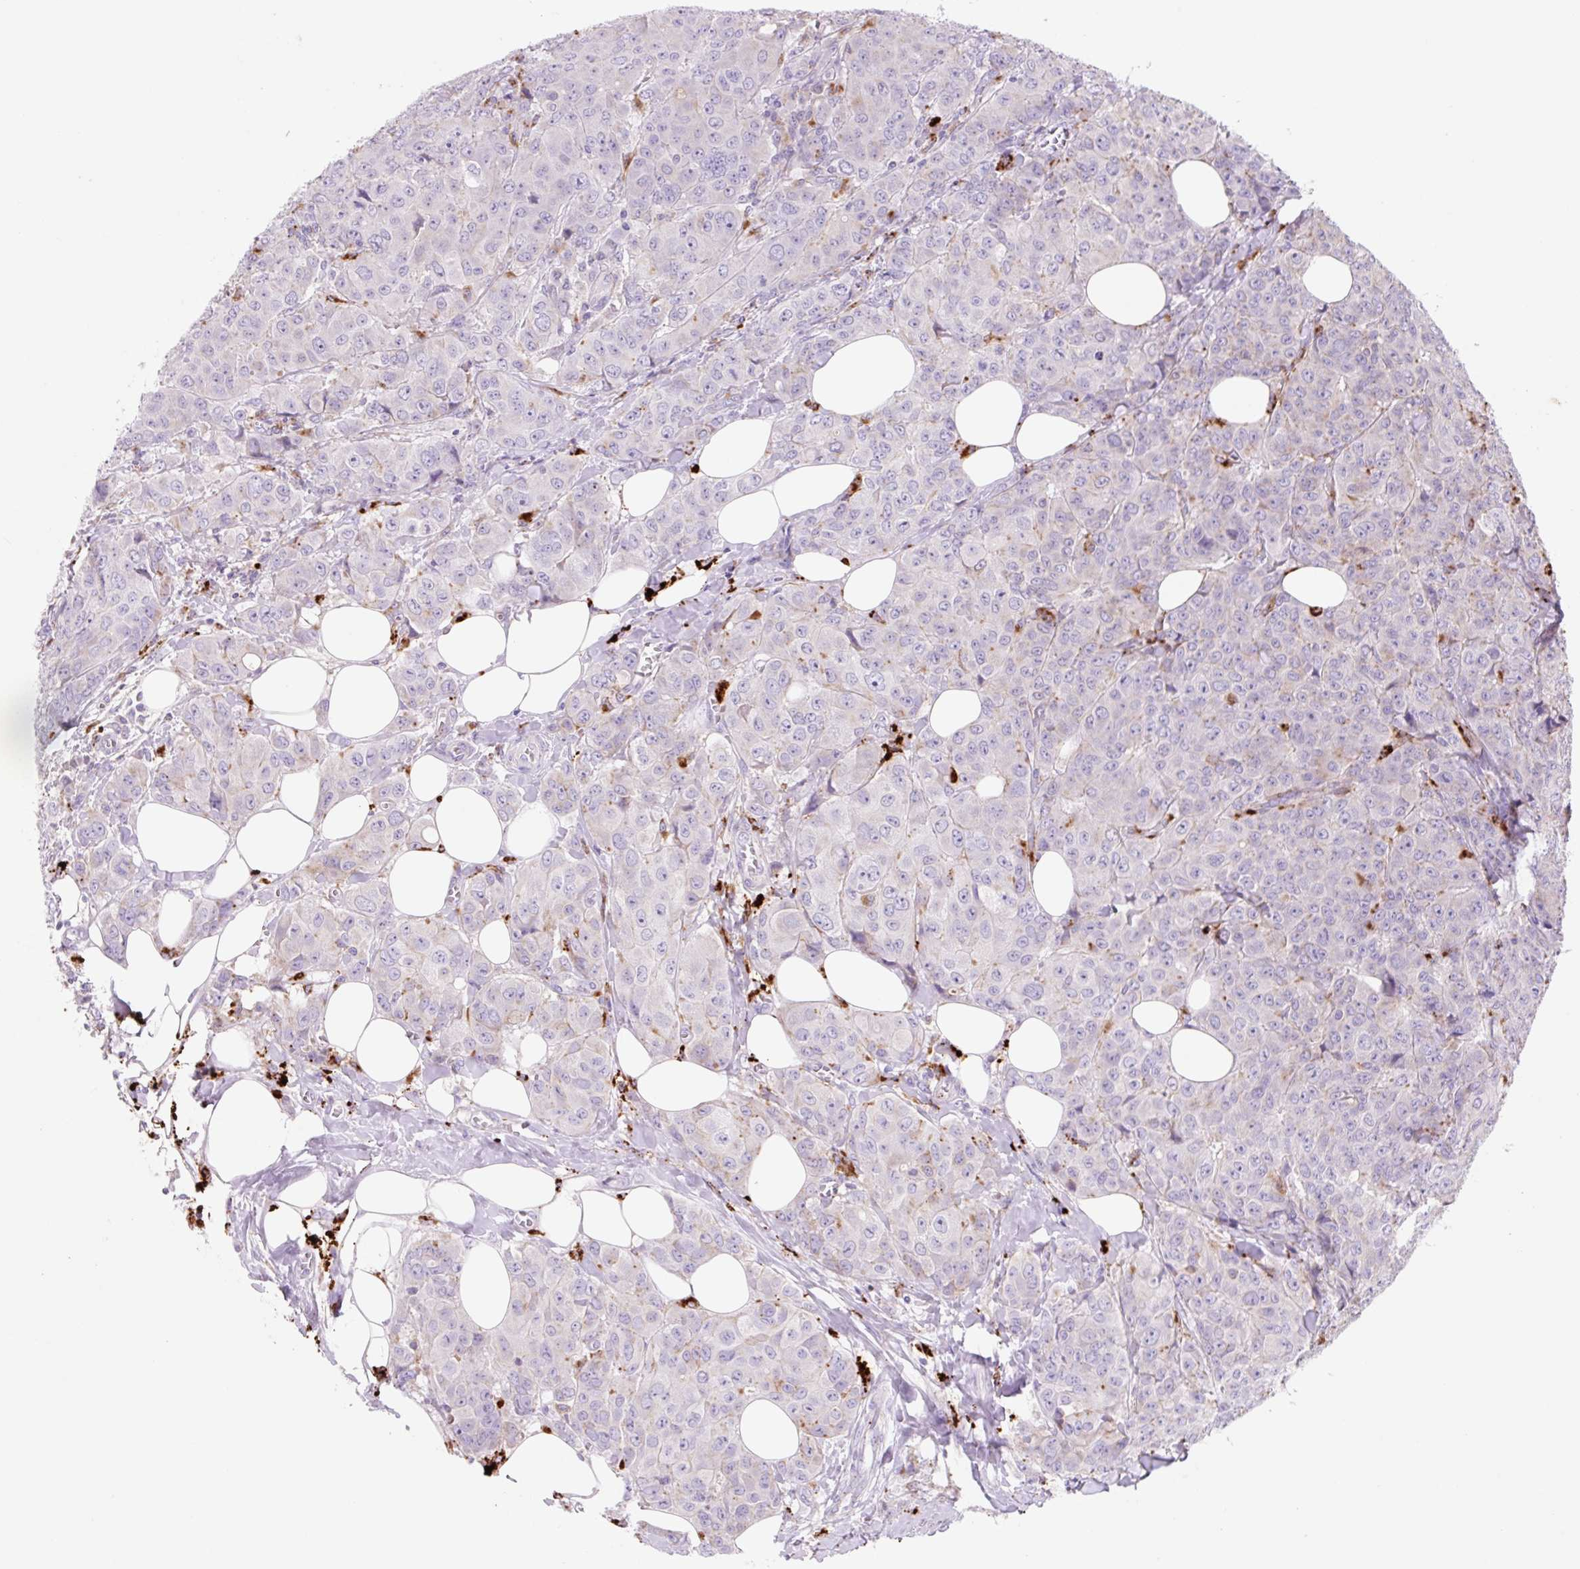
{"staining": {"intensity": "negative", "quantity": "none", "location": "none"}, "tissue": "breast cancer", "cell_type": "Tumor cells", "image_type": "cancer", "snomed": [{"axis": "morphology", "description": "Duct carcinoma"}, {"axis": "topography", "description": "Breast"}], "caption": "Photomicrograph shows no protein expression in tumor cells of breast invasive ductal carcinoma tissue.", "gene": "HEXA", "patient": {"sex": "female", "age": 43}}